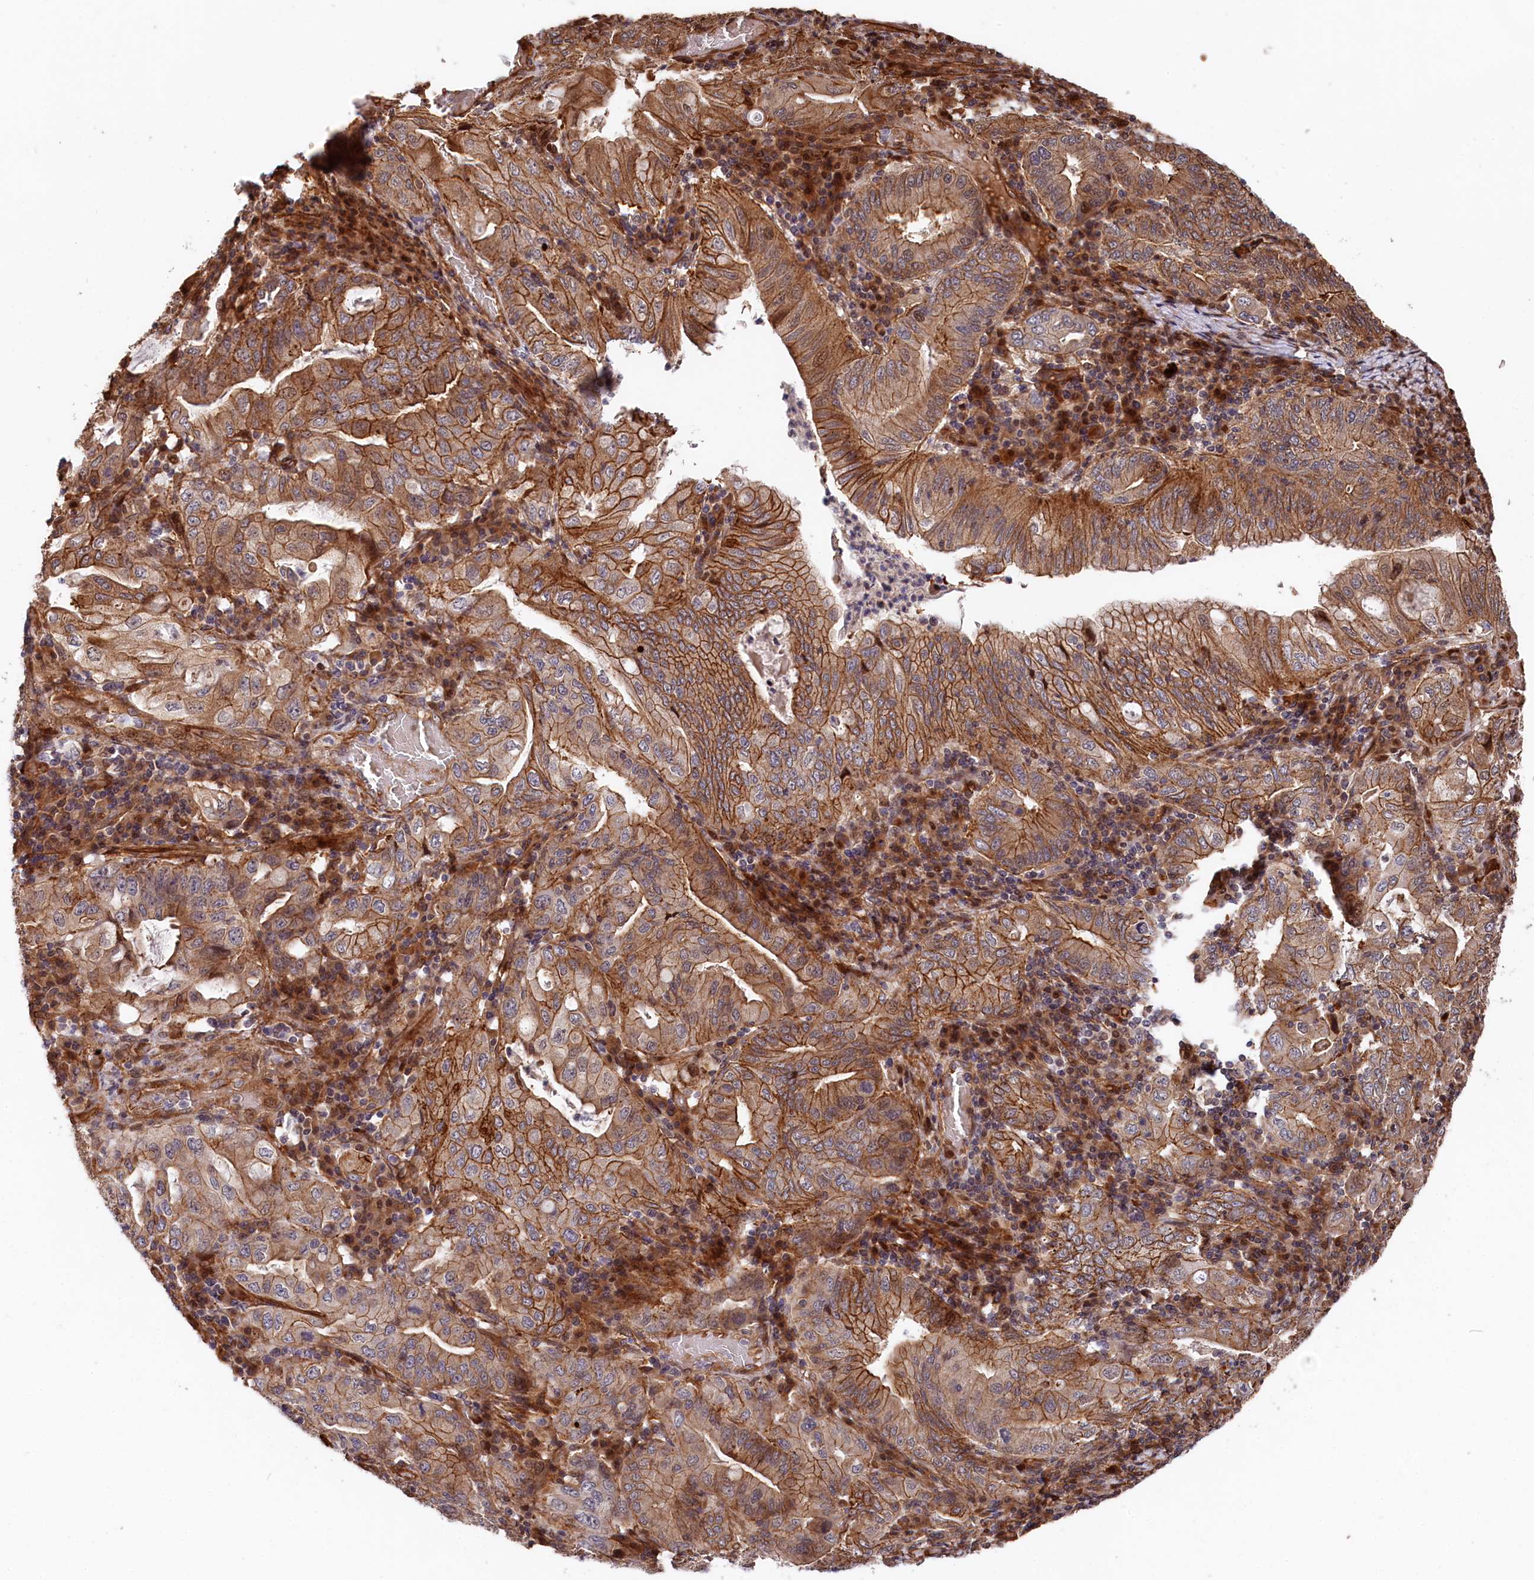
{"staining": {"intensity": "moderate", "quantity": ">75%", "location": "cytoplasmic/membranous"}, "tissue": "stomach cancer", "cell_type": "Tumor cells", "image_type": "cancer", "snomed": [{"axis": "morphology", "description": "Normal tissue, NOS"}, {"axis": "morphology", "description": "Adenocarcinoma, NOS"}, {"axis": "topography", "description": "Esophagus"}, {"axis": "topography", "description": "Stomach, upper"}, {"axis": "topography", "description": "Peripheral nerve tissue"}], "caption": "Stomach adenocarcinoma stained with a protein marker exhibits moderate staining in tumor cells.", "gene": "TNKS1BP1", "patient": {"sex": "male", "age": 62}}